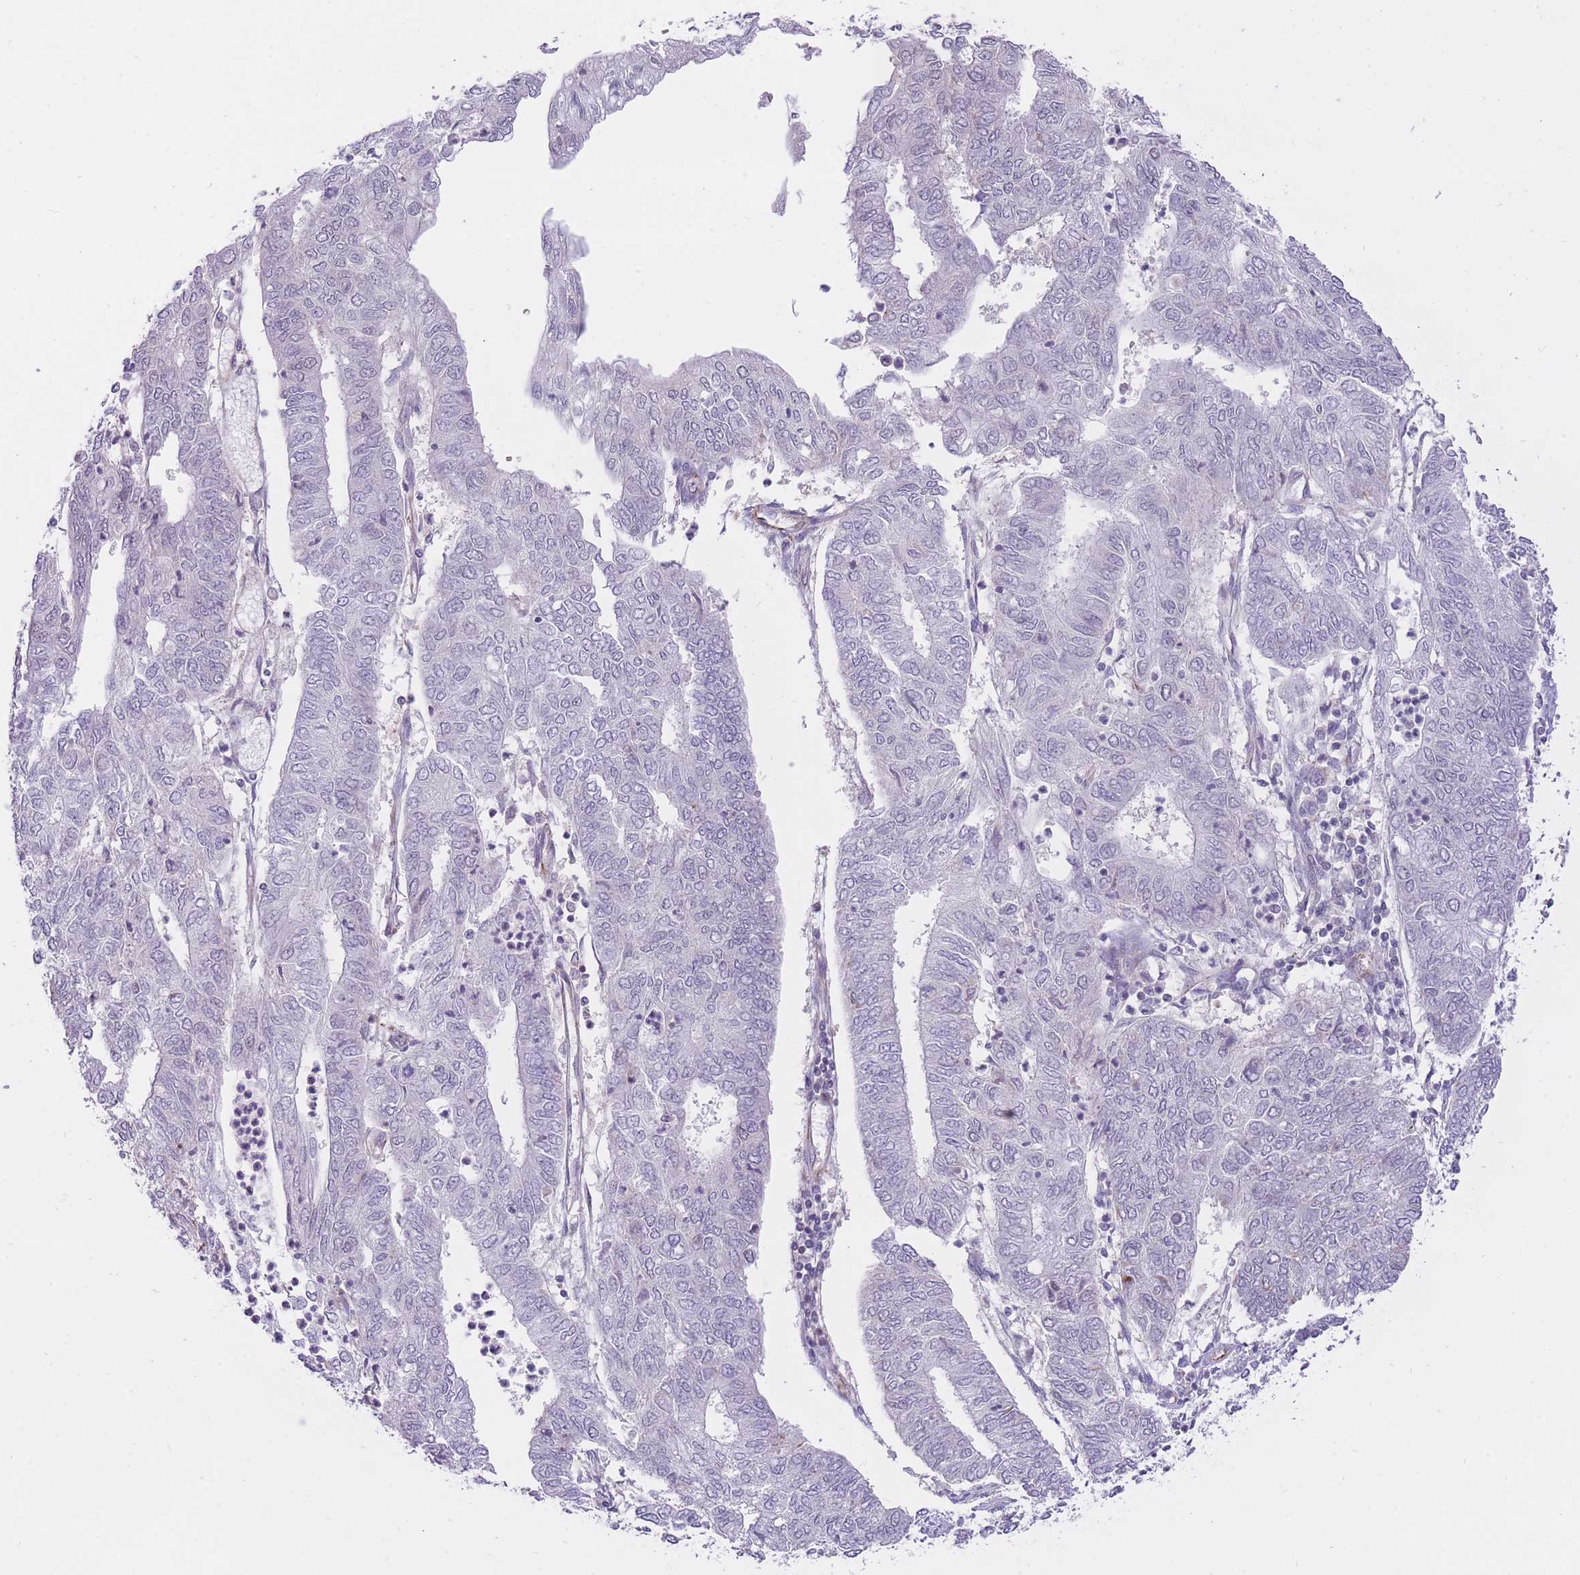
{"staining": {"intensity": "negative", "quantity": "none", "location": "none"}, "tissue": "endometrial cancer", "cell_type": "Tumor cells", "image_type": "cancer", "snomed": [{"axis": "morphology", "description": "Adenocarcinoma, NOS"}, {"axis": "topography", "description": "Endometrium"}], "caption": "Protein analysis of adenocarcinoma (endometrial) demonstrates no significant expression in tumor cells. The staining was performed using DAB (3,3'-diaminobenzidine) to visualize the protein expression in brown, while the nuclei were stained in blue with hematoxylin (Magnification: 20x).", "gene": "ELL", "patient": {"sex": "female", "age": 68}}